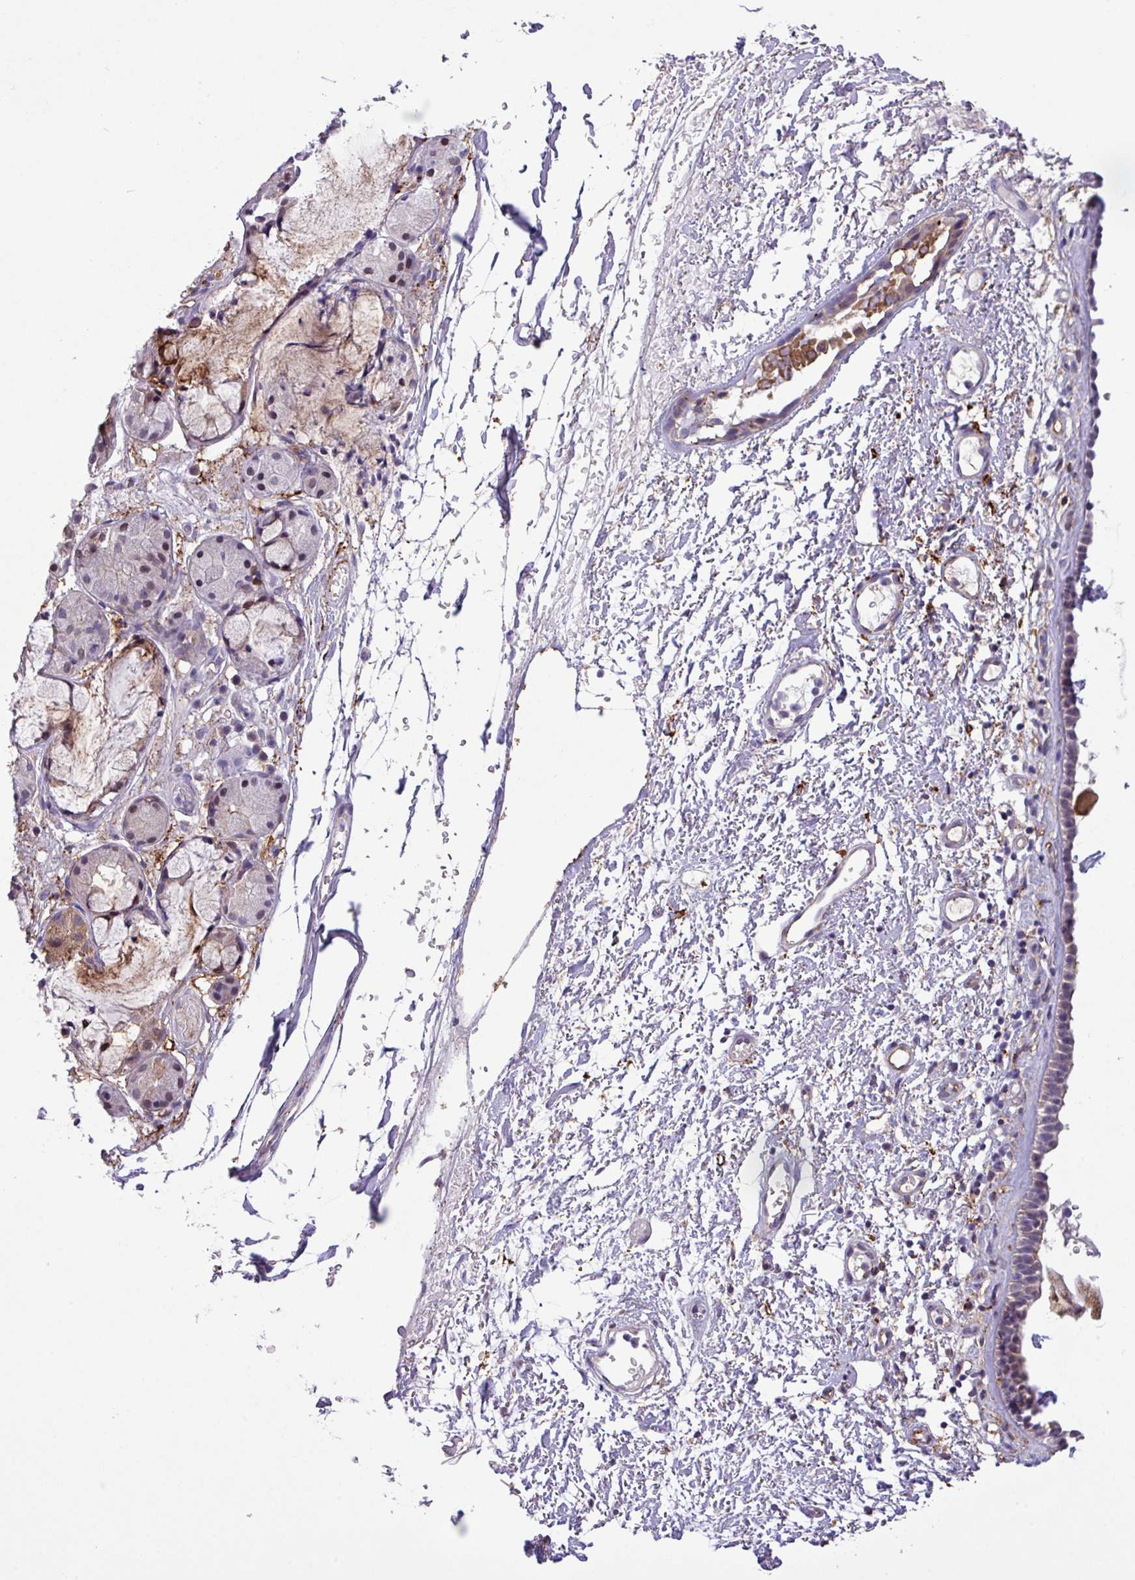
{"staining": {"intensity": "weak", "quantity": "<25%", "location": "cytoplasmic/membranous,nuclear"}, "tissue": "nasopharynx", "cell_type": "Respiratory epithelial cells", "image_type": "normal", "snomed": [{"axis": "morphology", "description": "Normal tissue, NOS"}, {"axis": "topography", "description": "Cartilage tissue"}, {"axis": "topography", "description": "Nasopharynx"}], "caption": "Human nasopharynx stained for a protein using immunohistochemistry displays no positivity in respiratory epithelial cells.", "gene": "RPP25L", "patient": {"sex": "male", "age": 56}}